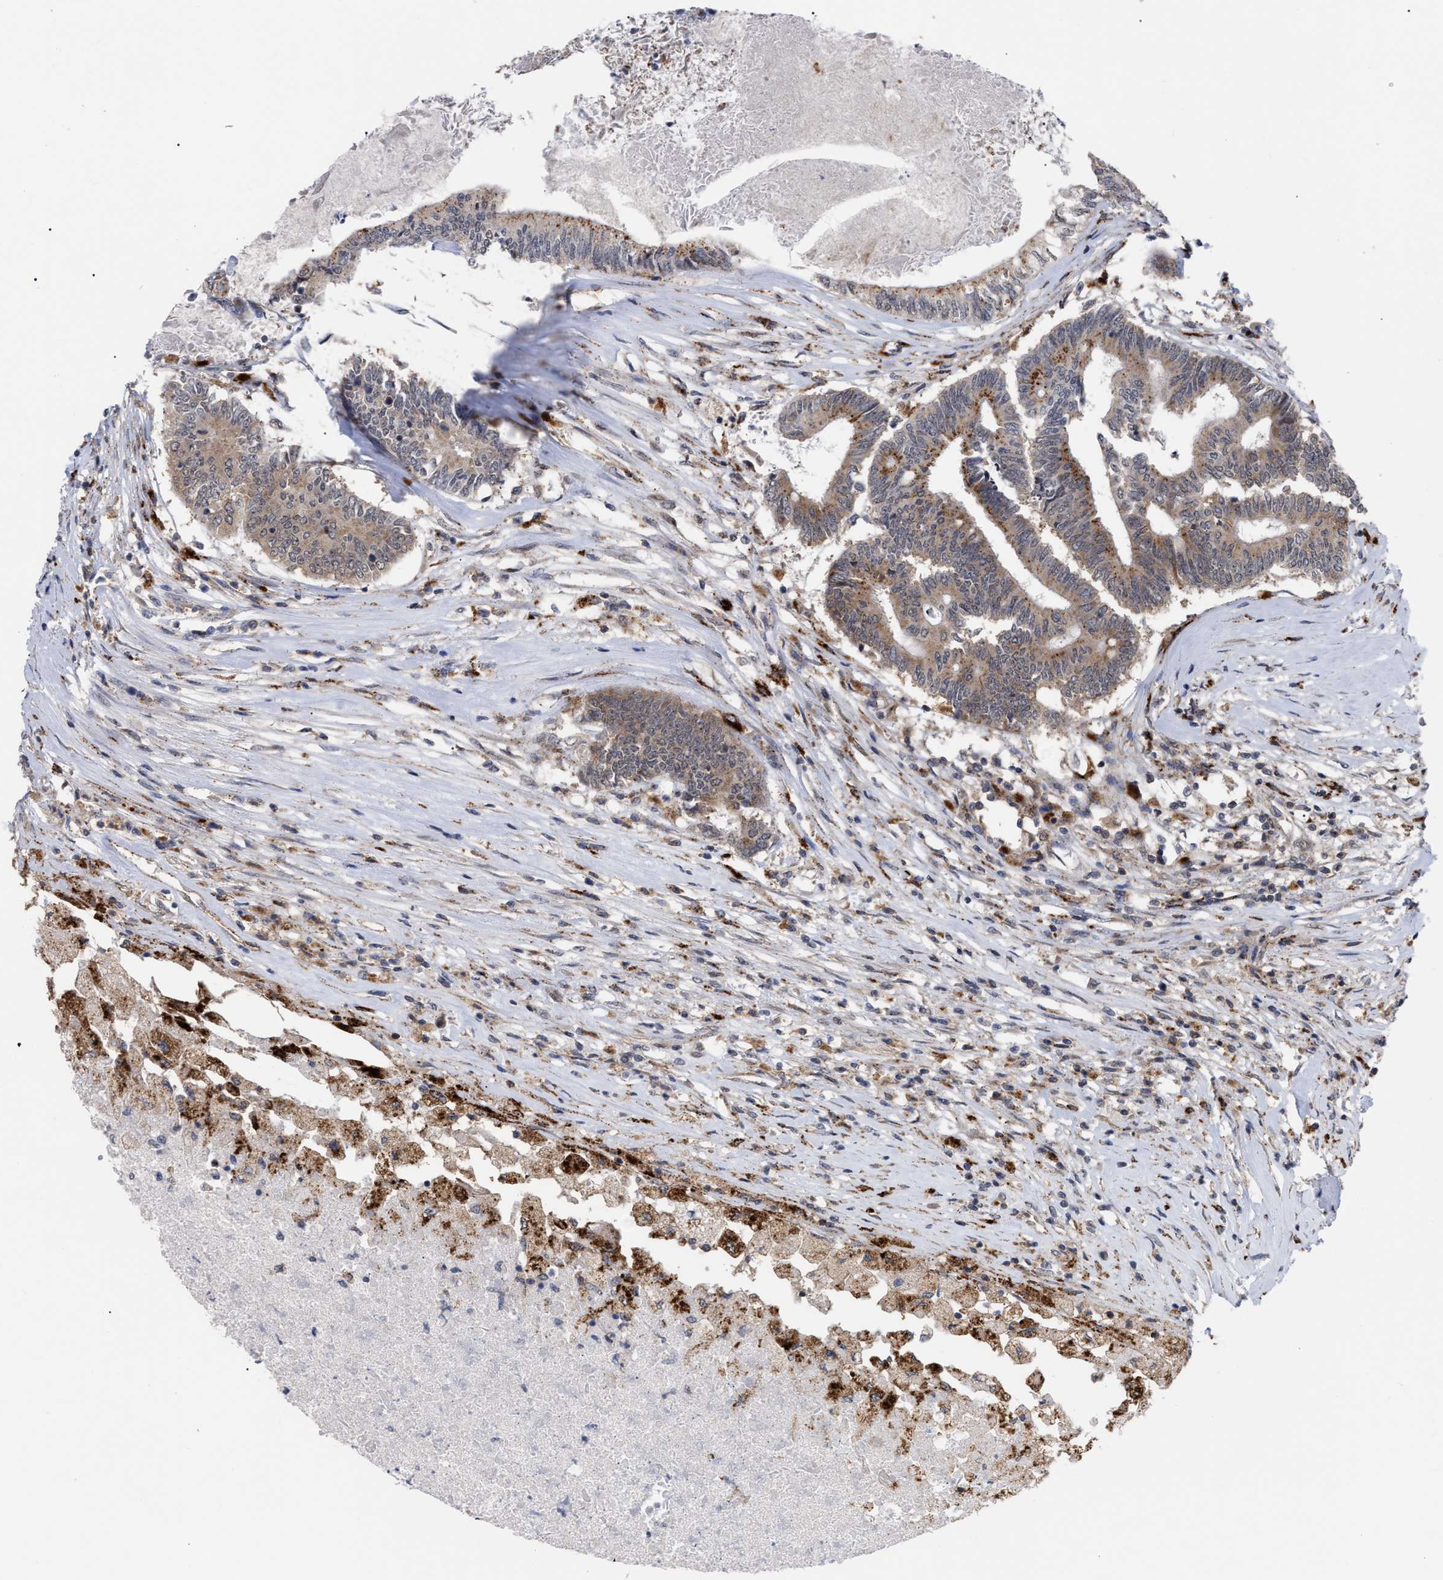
{"staining": {"intensity": "moderate", "quantity": "25%-75%", "location": "cytoplasmic/membranous"}, "tissue": "colorectal cancer", "cell_type": "Tumor cells", "image_type": "cancer", "snomed": [{"axis": "morphology", "description": "Adenocarcinoma, NOS"}, {"axis": "topography", "description": "Rectum"}], "caption": "Tumor cells show medium levels of moderate cytoplasmic/membranous expression in about 25%-75% of cells in colorectal adenocarcinoma.", "gene": "UPF1", "patient": {"sex": "male", "age": 63}}